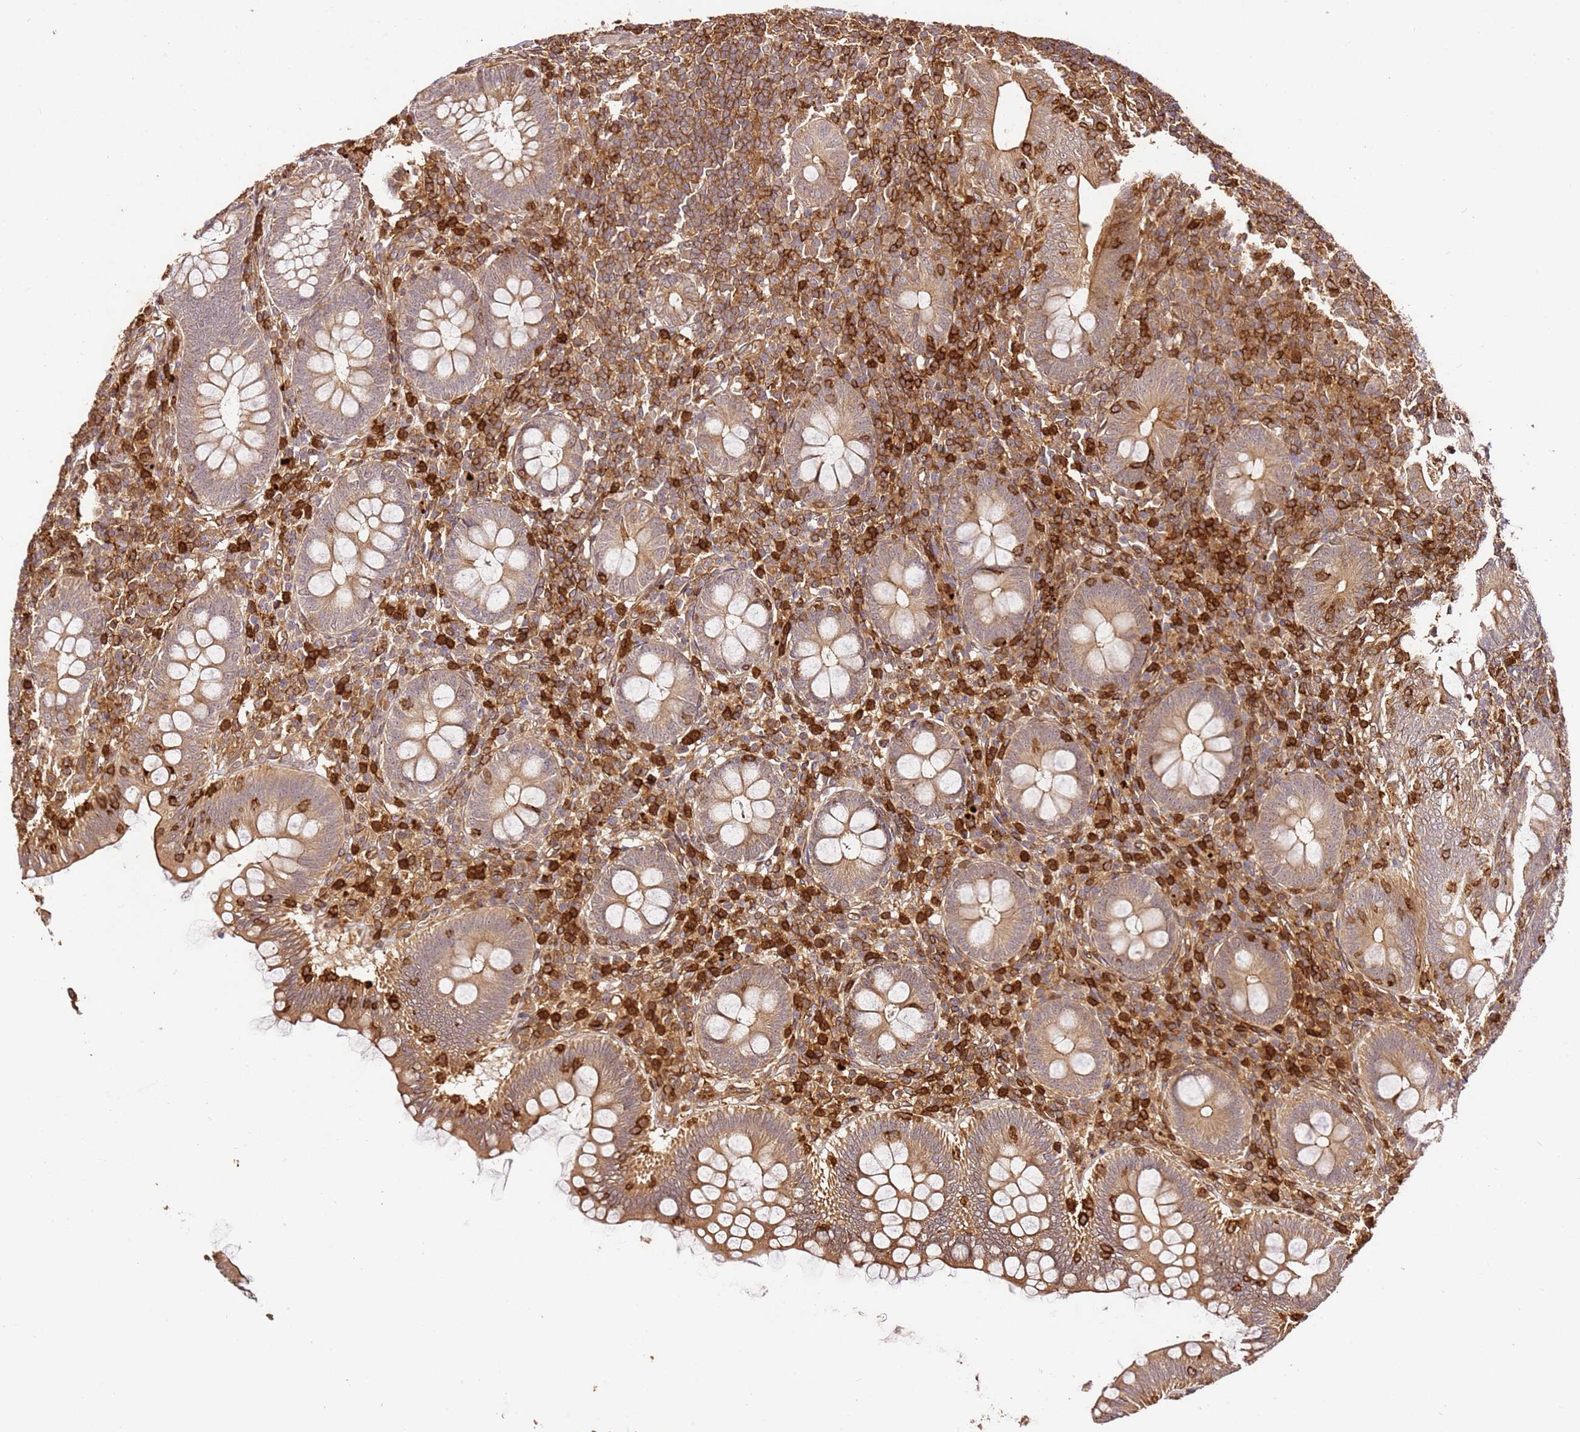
{"staining": {"intensity": "moderate", "quantity": ">75%", "location": "cytoplasmic/membranous"}, "tissue": "appendix", "cell_type": "Glandular cells", "image_type": "normal", "snomed": [{"axis": "morphology", "description": "Normal tissue, NOS"}, {"axis": "topography", "description": "Appendix"}], "caption": "This is an image of immunohistochemistry staining of unremarkable appendix, which shows moderate staining in the cytoplasmic/membranous of glandular cells.", "gene": "KATNAL2", "patient": {"sex": "male", "age": 14}}